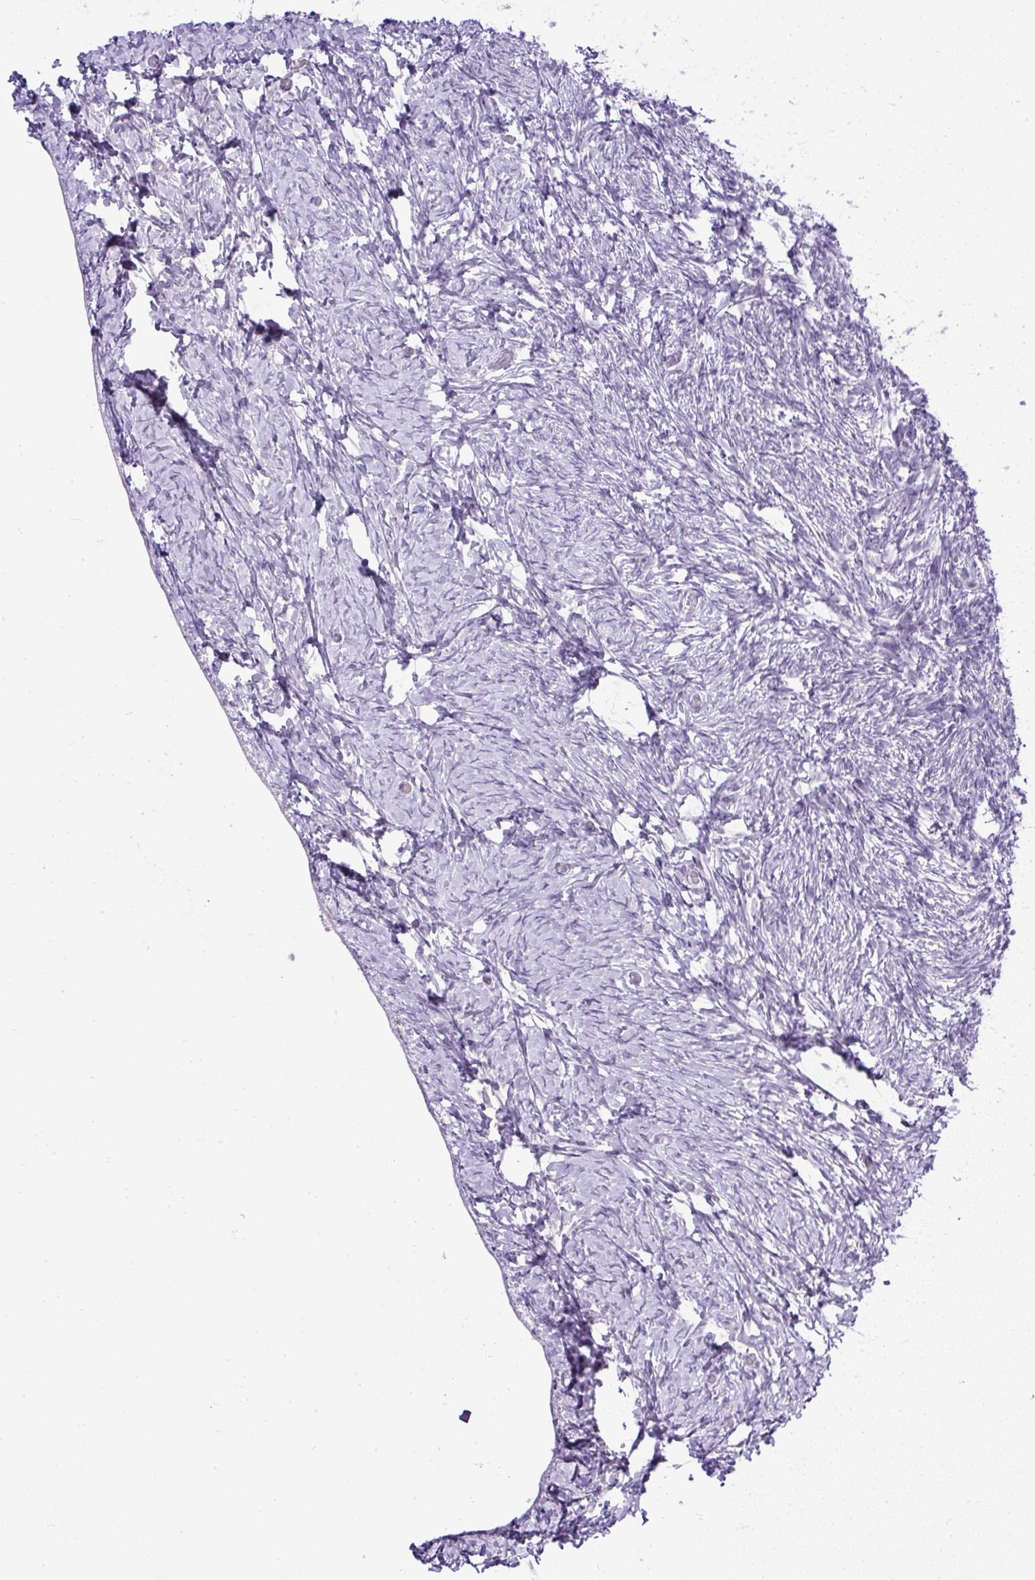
{"staining": {"intensity": "negative", "quantity": "none", "location": "none"}, "tissue": "ovary", "cell_type": "Follicle cells", "image_type": "normal", "snomed": [{"axis": "morphology", "description": "Normal tissue, NOS"}, {"axis": "topography", "description": "Ovary"}], "caption": "Immunohistochemistry (IHC) photomicrograph of unremarkable ovary: human ovary stained with DAB exhibits no significant protein positivity in follicle cells.", "gene": "WNT10B", "patient": {"sex": "female", "age": 39}}